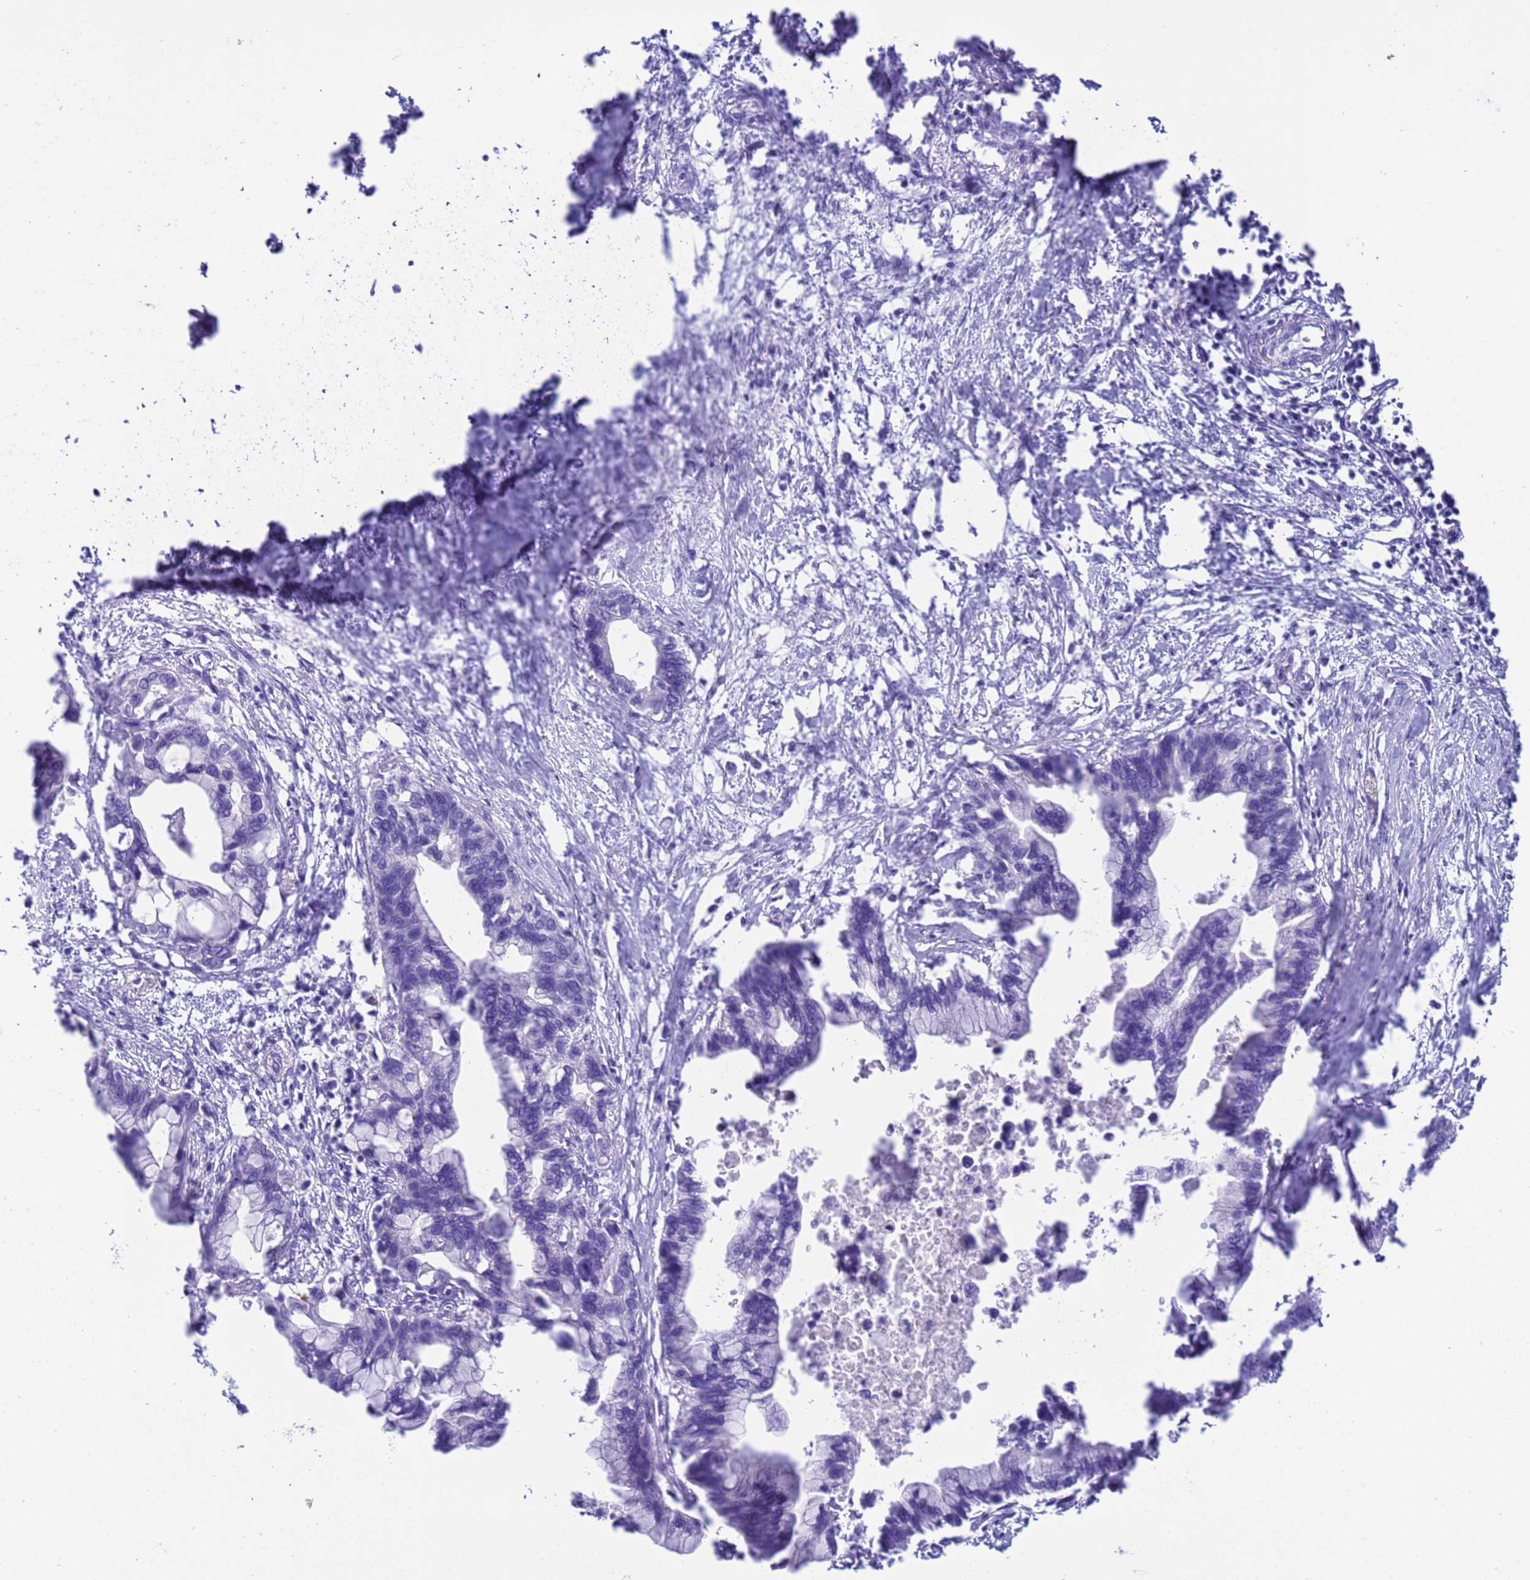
{"staining": {"intensity": "negative", "quantity": "none", "location": "none"}, "tissue": "pancreatic cancer", "cell_type": "Tumor cells", "image_type": "cancer", "snomed": [{"axis": "morphology", "description": "Adenocarcinoma, NOS"}, {"axis": "topography", "description": "Pancreas"}], "caption": "Pancreatic adenocarcinoma stained for a protein using immunohistochemistry exhibits no positivity tumor cells.", "gene": "CKM", "patient": {"sex": "female", "age": 83}}